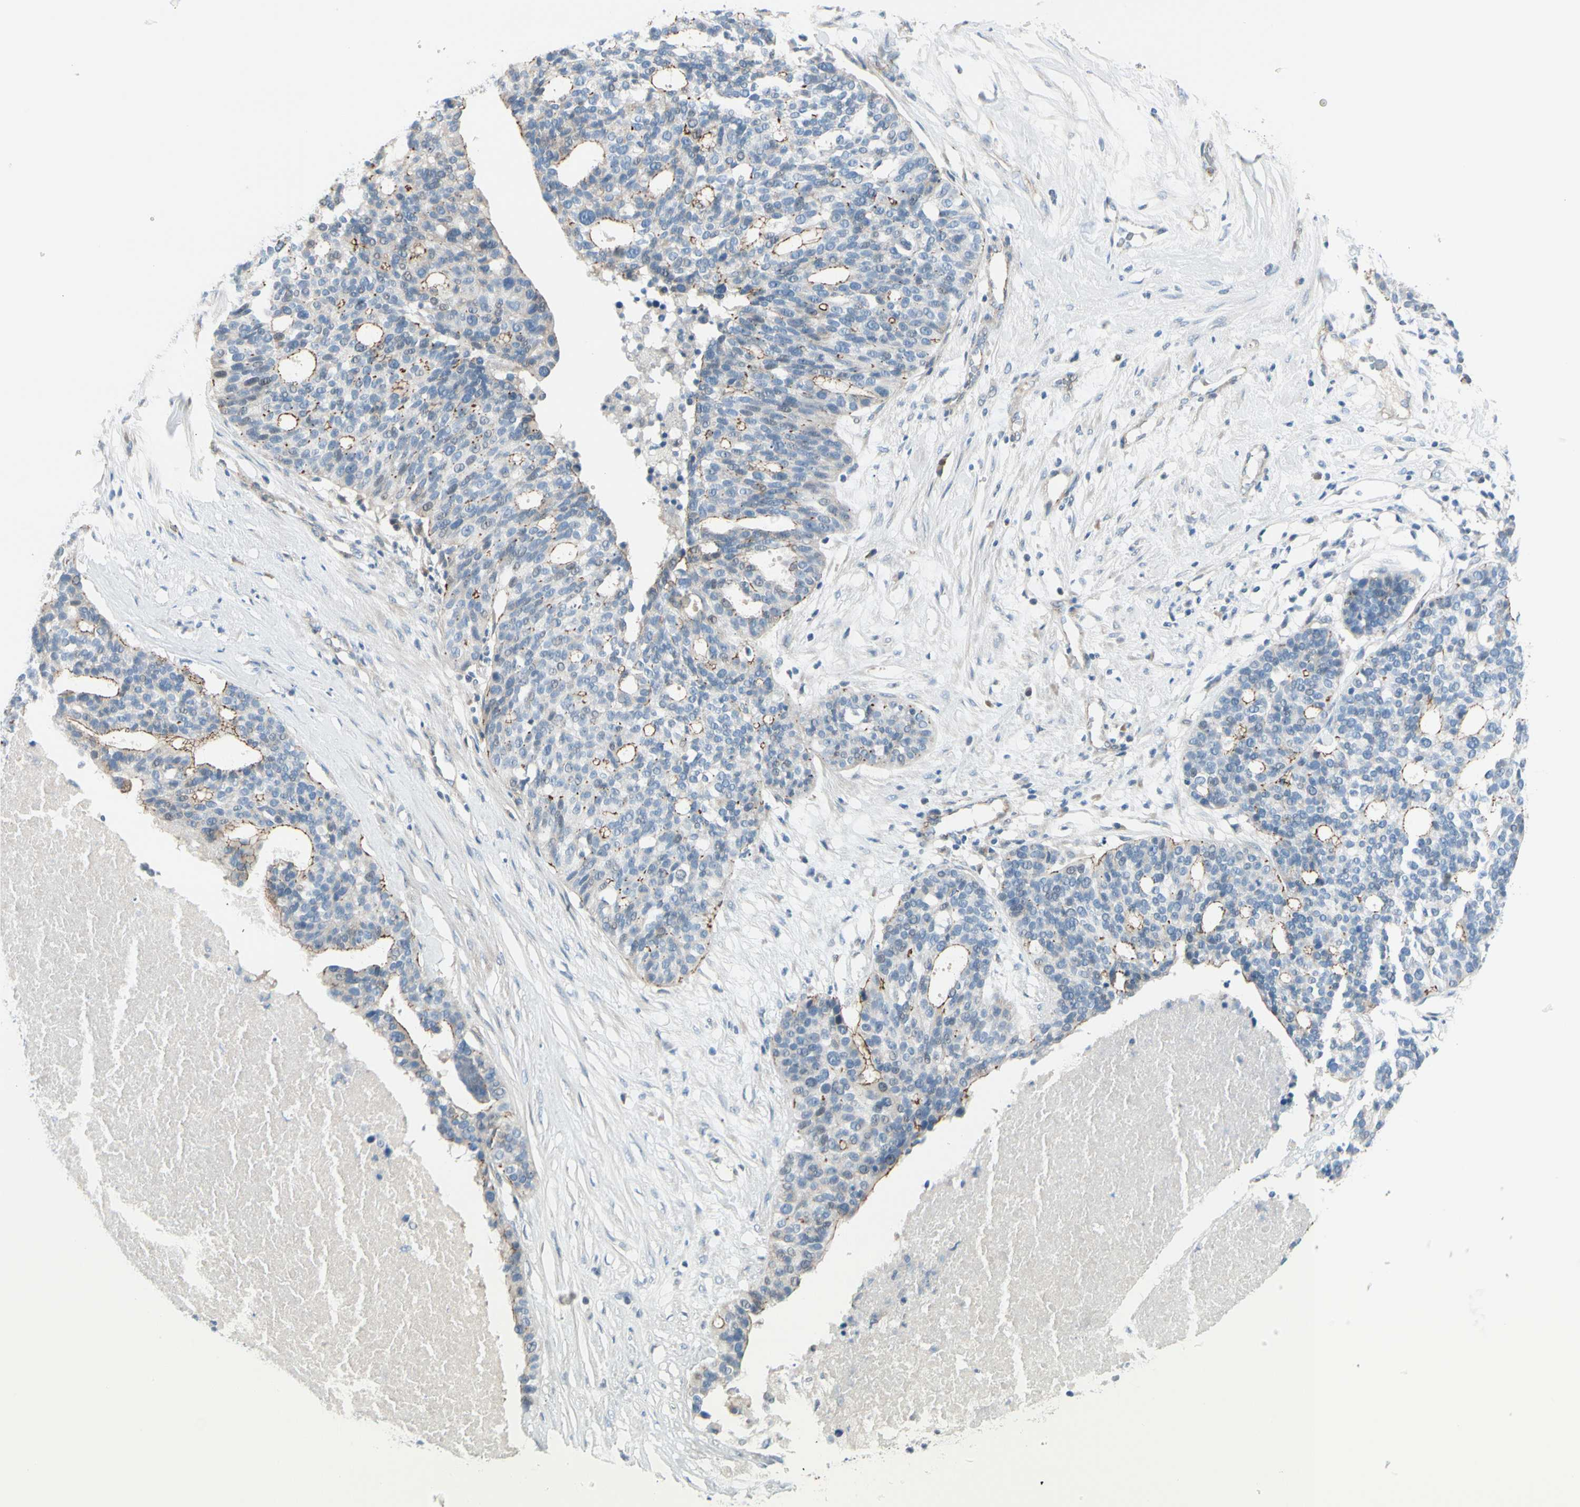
{"staining": {"intensity": "weak", "quantity": "25%-75%", "location": "cytoplasmic/membranous"}, "tissue": "ovarian cancer", "cell_type": "Tumor cells", "image_type": "cancer", "snomed": [{"axis": "morphology", "description": "Cystadenocarcinoma, serous, NOS"}, {"axis": "topography", "description": "Ovary"}], "caption": "Serous cystadenocarcinoma (ovarian) stained with immunohistochemistry (IHC) exhibits weak cytoplasmic/membranous positivity in about 25%-75% of tumor cells. The protein of interest is stained brown, and the nuclei are stained in blue (DAB IHC with brightfield microscopy, high magnification).", "gene": "TJP1", "patient": {"sex": "female", "age": 59}}